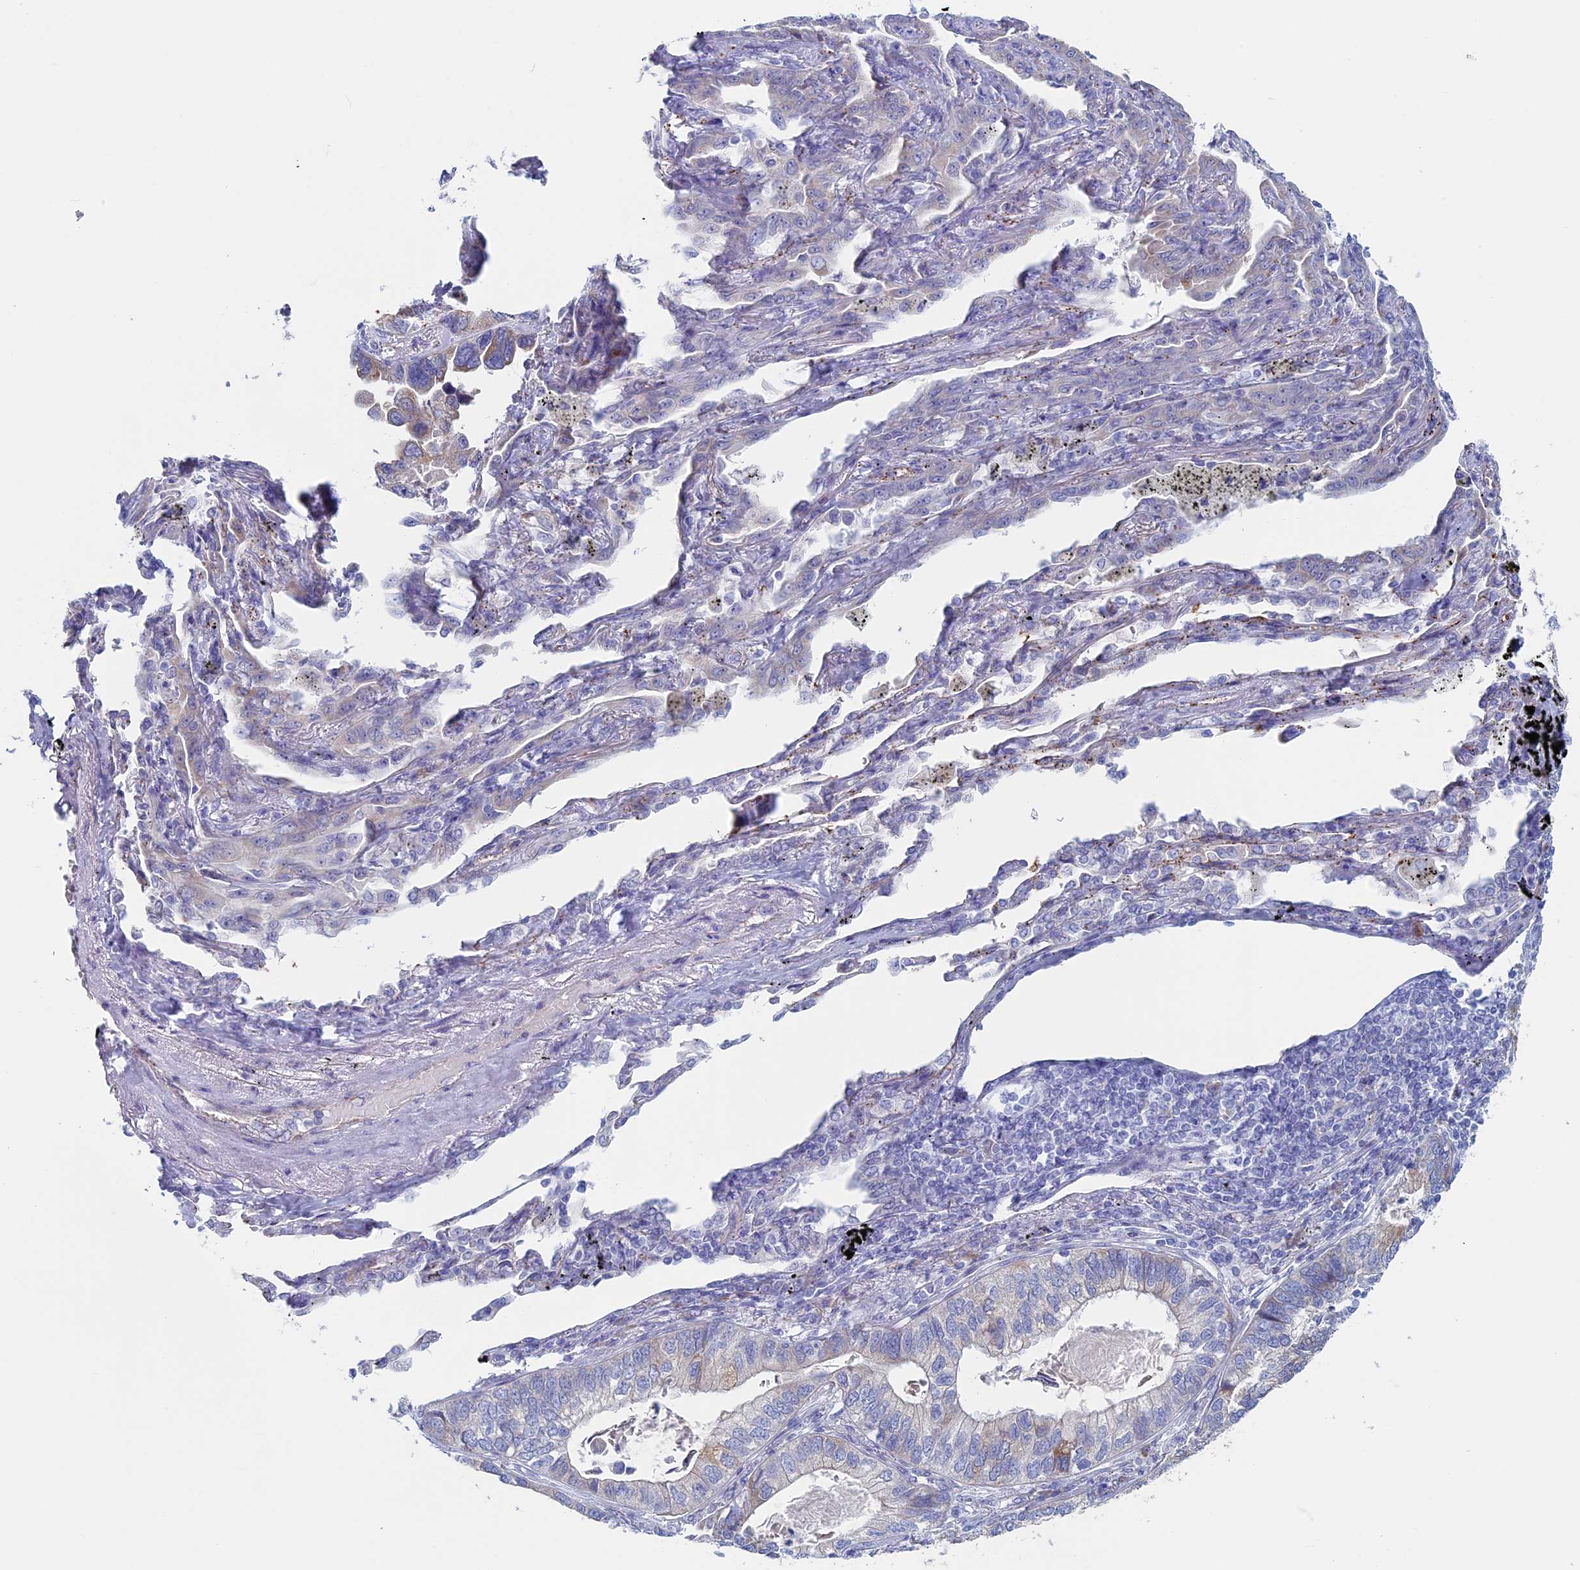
{"staining": {"intensity": "negative", "quantity": "none", "location": "none"}, "tissue": "lung cancer", "cell_type": "Tumor cells", "image_type": "cancer", "snomed": [{"axis": "morphology", "description": "Adenocarcinoma, NOS"}, {"axis": "topography", "description": "Lung"}], "caption": "There is no significant expression in tumor cells of lung cancer (adenocarcinoma). Nuclei are stained in blue.", "gene": "MAGEB6", "patient": {"sex": "male", "age": 67}}